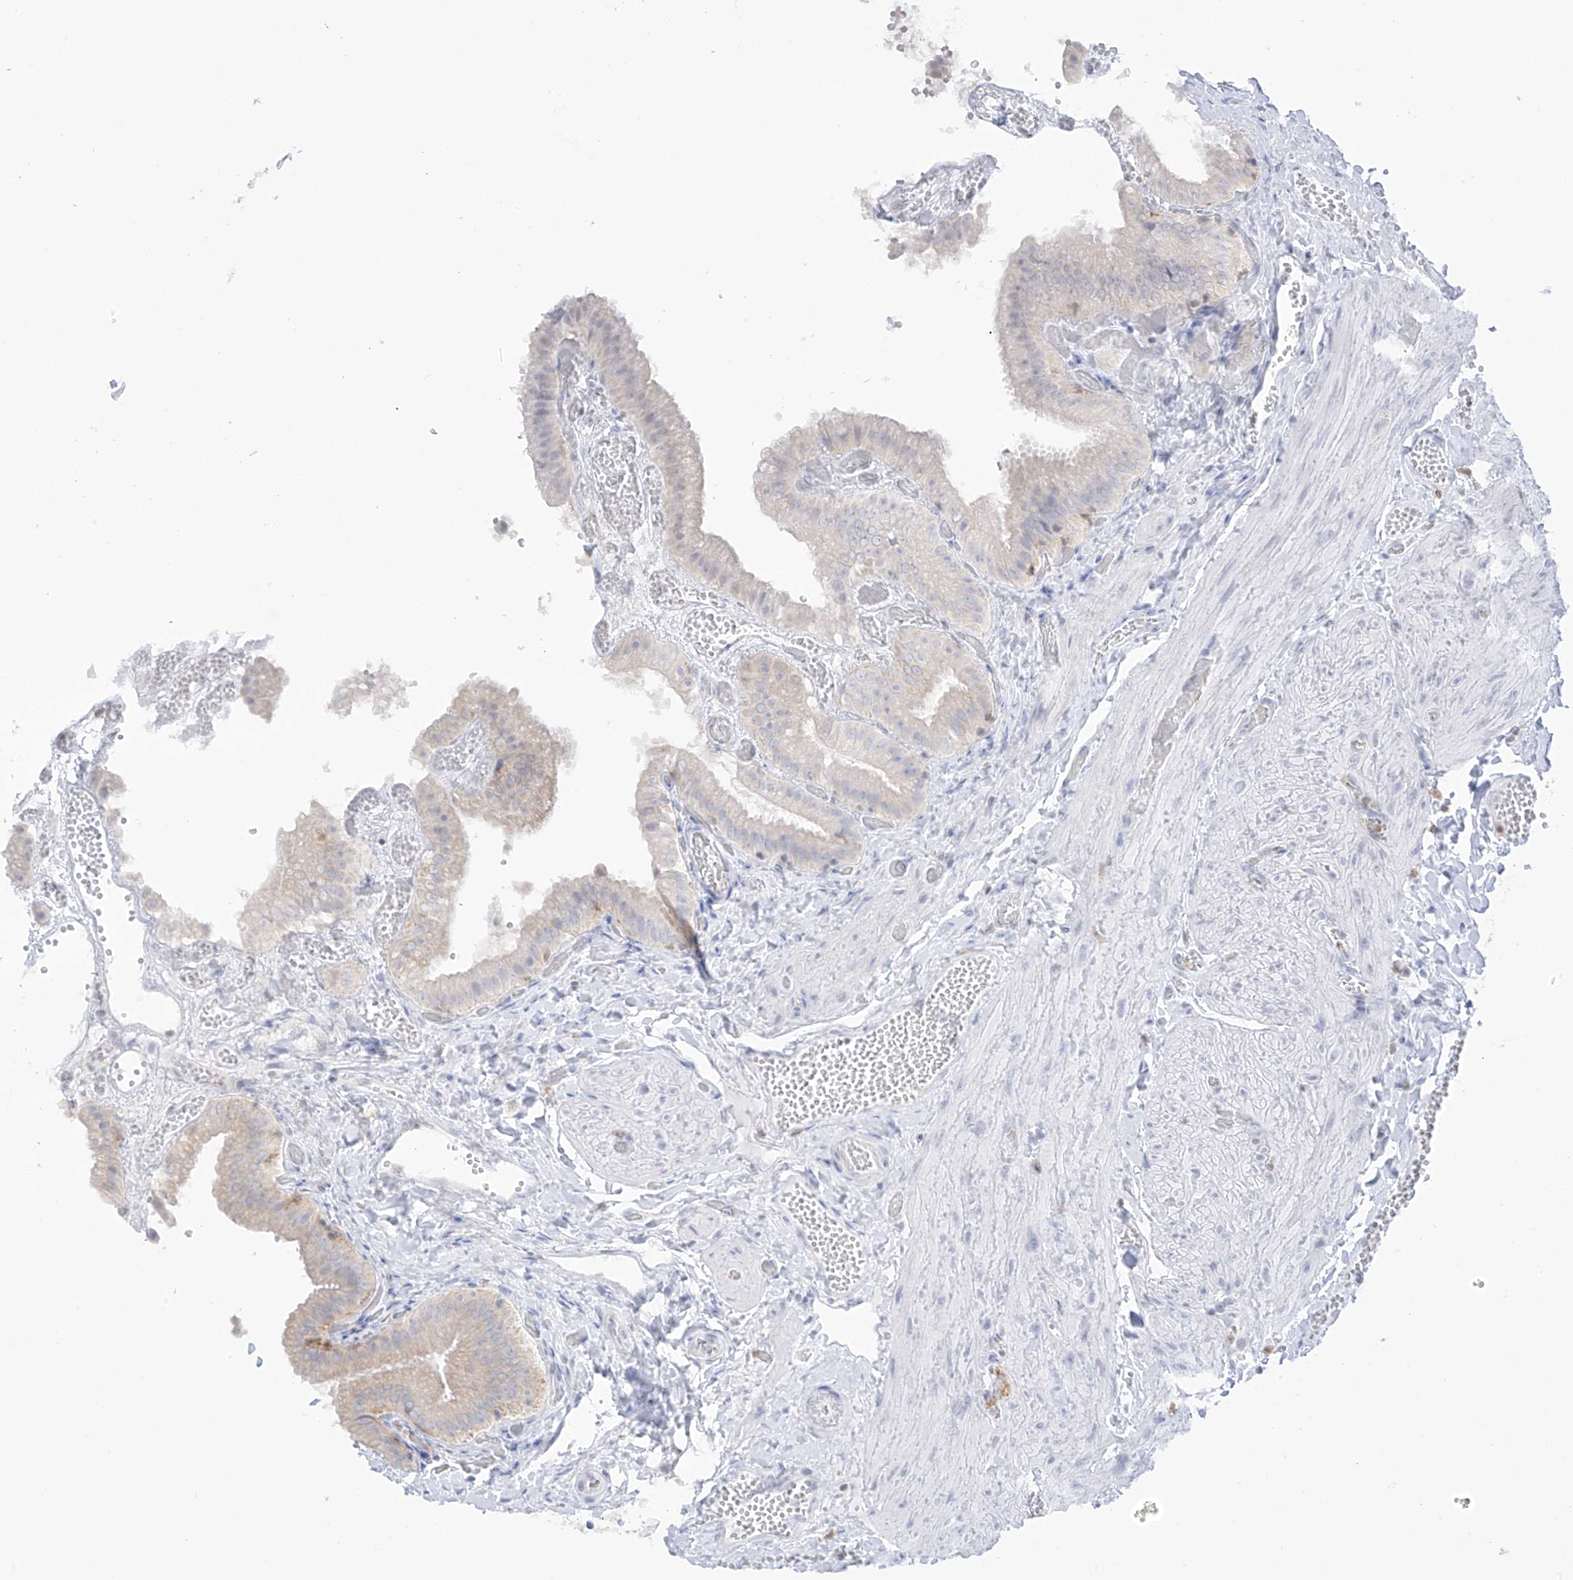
{"staining": {"intensity": "negative", "quantity": "none", "location": "none"}, "tissue": "gallbladder", "cell_type": "Glandular cells", "image_type": "normal", "snomed": [{"axis": "morphology", "description": "Normal tissue, NOS"}, {"axis": "topography", "description": "Gallbladder"}], "caption": "Histopathology image shows no significant protein staining in glandular cells of normal gallbladder. Nuclei are stained in blue.", "gene": "TBXAS1", "patient": {"sex": "female", "age": 64}}